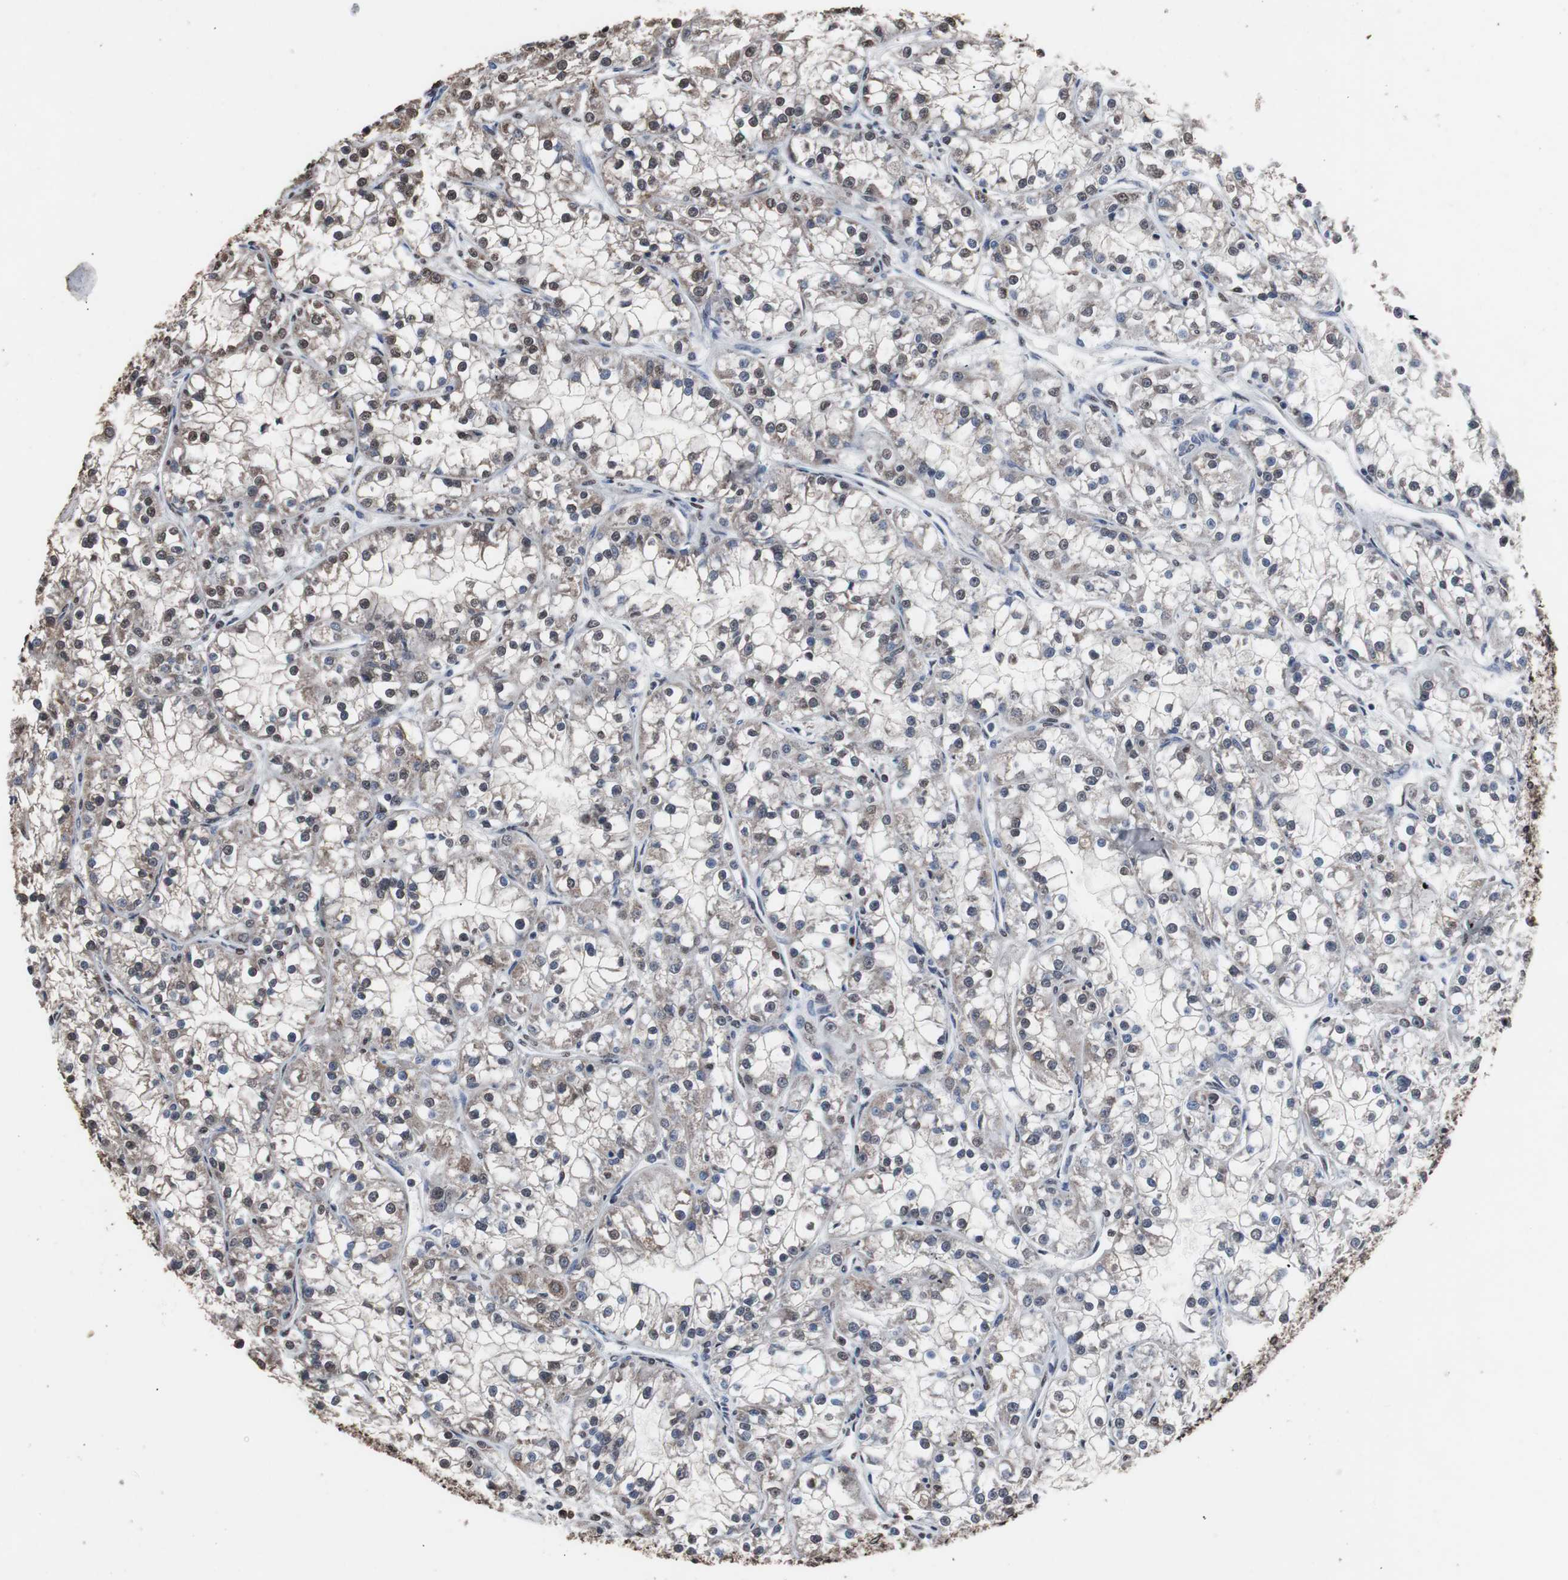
{"staining": {"intensity": "weak", "quantity": "25%-75%", "location": "nuclear"}, "tissue": "renal cancer", "cell_type": "Tumor cells", "image_type": "cancer", "snomed": [{"axis": "morphology", "description": "Adenocarcinoma, NOS"}, {"axis": "topography", "description": "Kidney"}], "caption": "Renal adenocarcinoma stained with a brown dye shows weak nuclear positive positivity in about 25%-75% of tumor cells.", "gene": "MED27", "patient": {"sex": "female", "age": 52}}